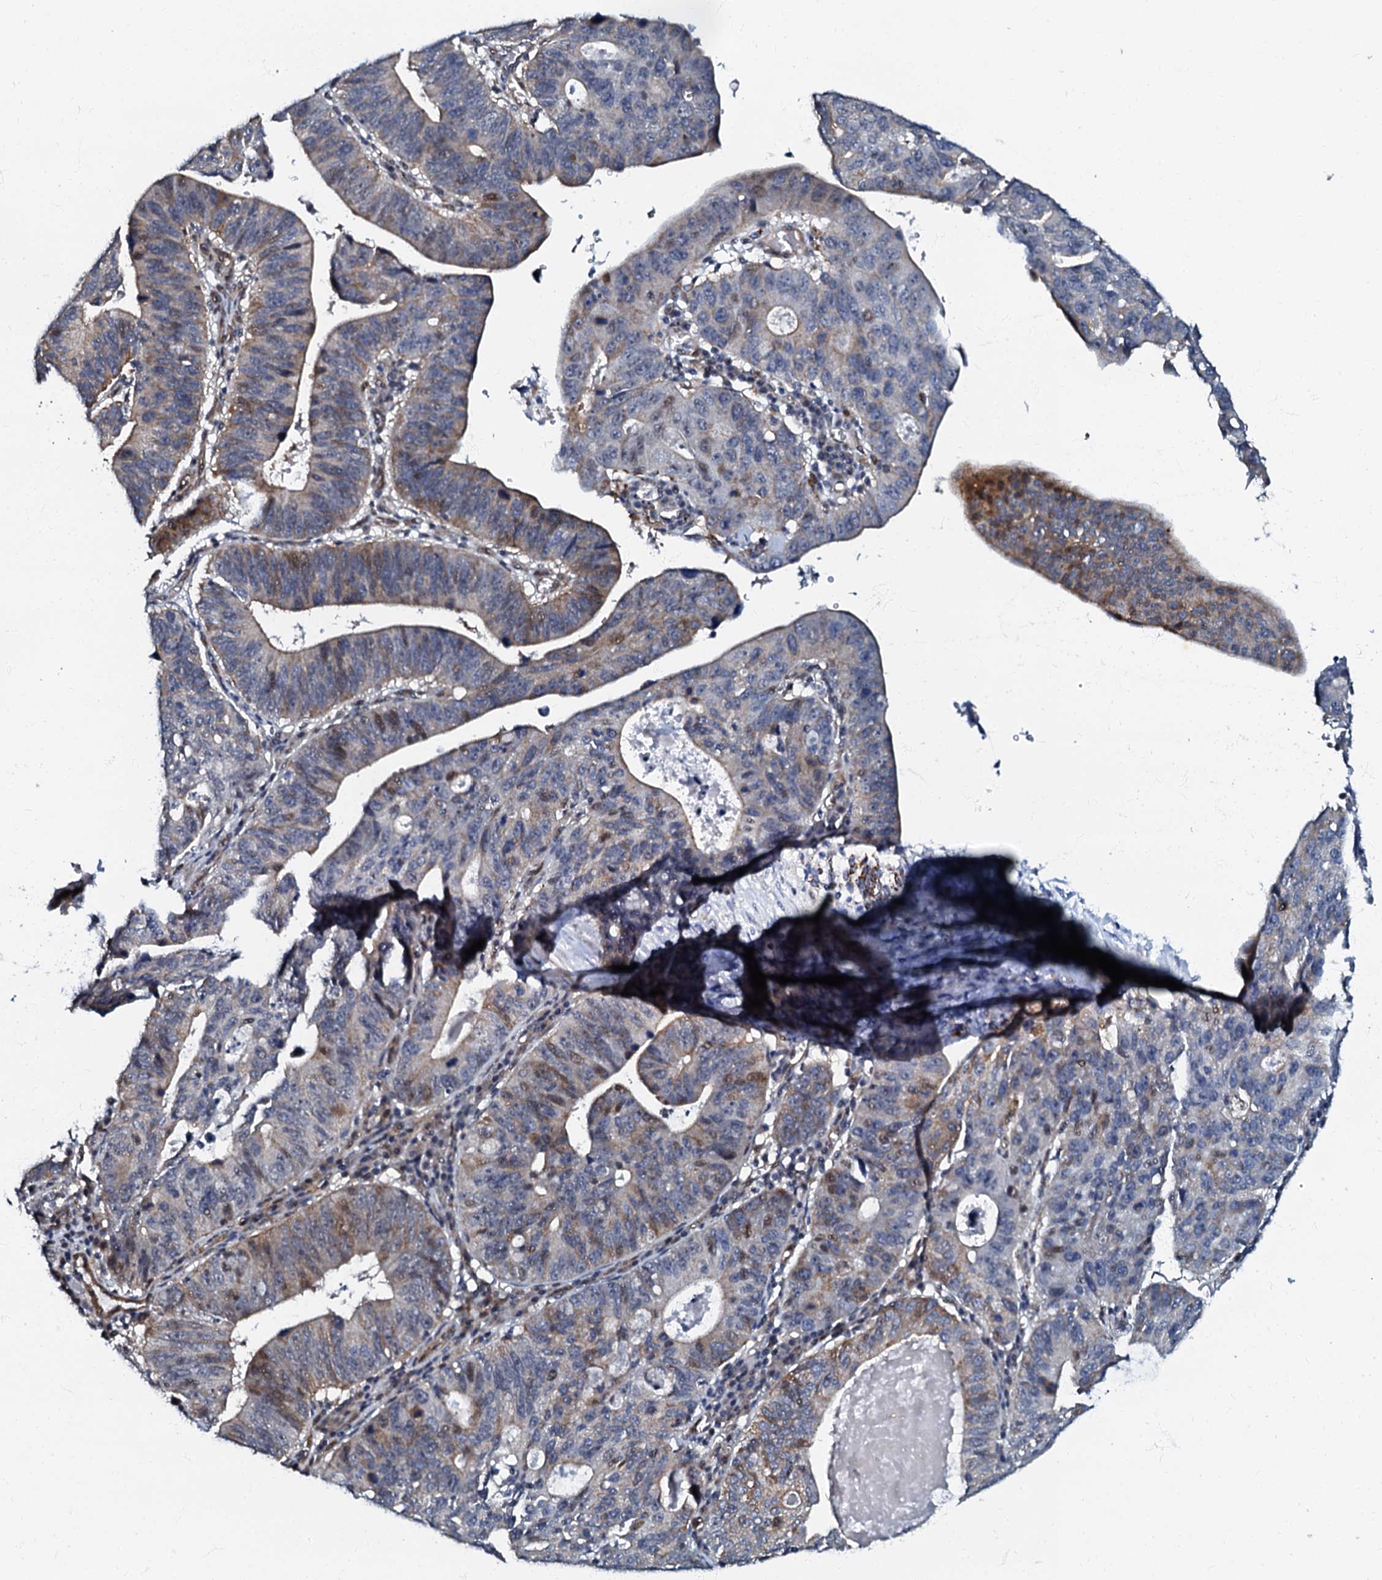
{"staining": {"intensity": "moderate", "quantity": "<25%", "location": "cytoplasmic/membranous,nuclear"}, "tissue": "stomach cancer", "cell_type": "Tumor cells", "image_type": "cancer", "snomed": [{"axis": "morphology", "description": "Adenocarcinoma, NOS"}, {"axis": "topography", "description": "Stomach"}], "caption": "There is low levels of moderate cytoplasmic/membranous and nuclear expression in tumor cells of stomach cancer (adenocarcinoma), as demonstrated by immunohistochemical staining (brown color).", "gene": "OLAH", "patient": {"sex": "male", "age": 59}}